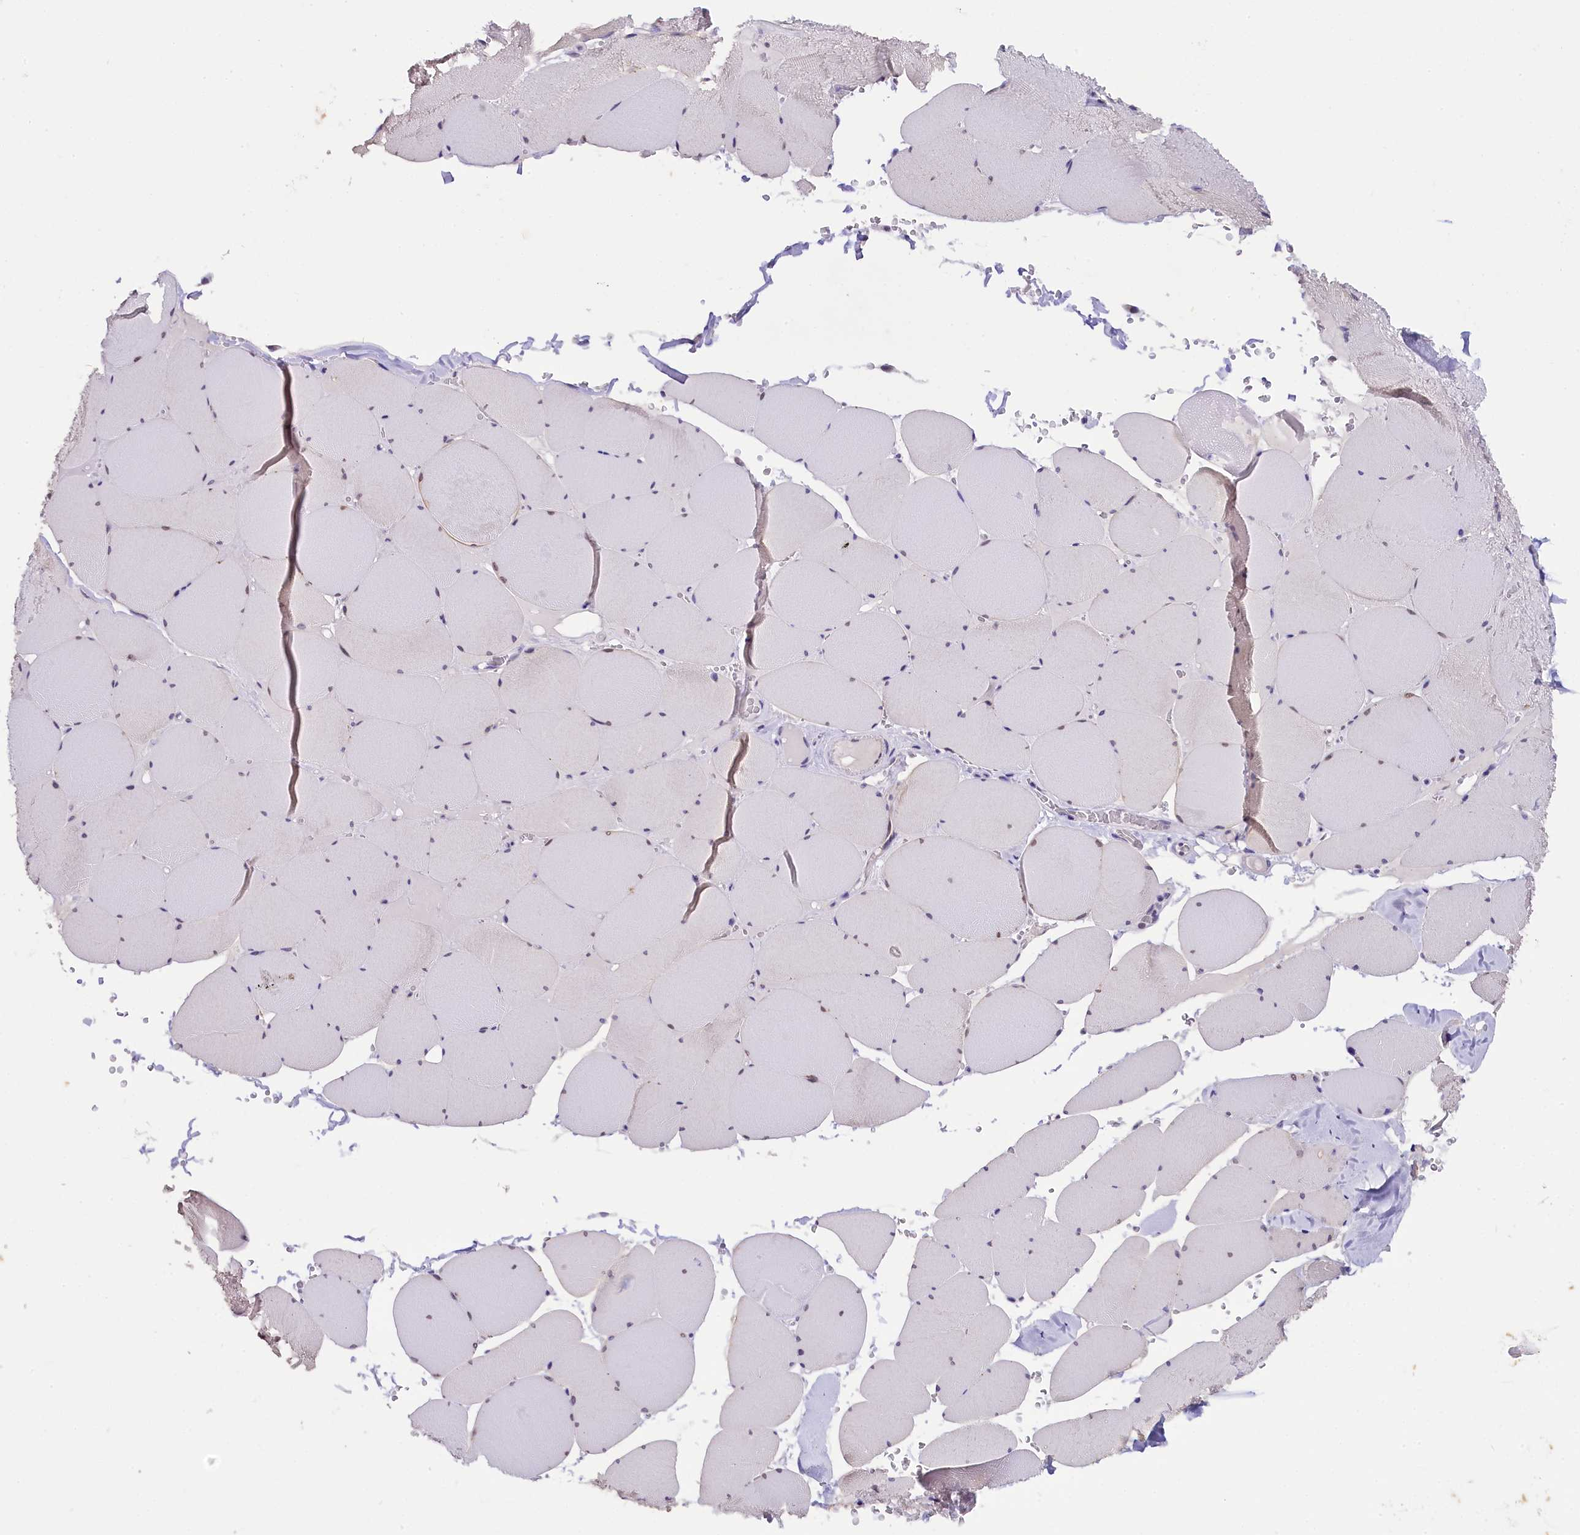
{"staining": {"intensity": "negative", "quantity": "none", "location": "none"}, "tissue": "skeletal muscle", "cell_type": "Myocytes", "image_type": "normal", "snomed": [{"axis": "morphology", "description": "Normal tissue, NOS"}, {"axis": "topography", "description": "Skeletal muscle"}, {"axis": "topography", "description": "Head-Neck"}], "caption": "IHC of unremarkable skeletal muscle demonstrates no expression in myocytes. (IHC, brightfield microscopy, high magnification).", "gene": "OSGEP", "patient": {"sex": "male", "age": 66}}